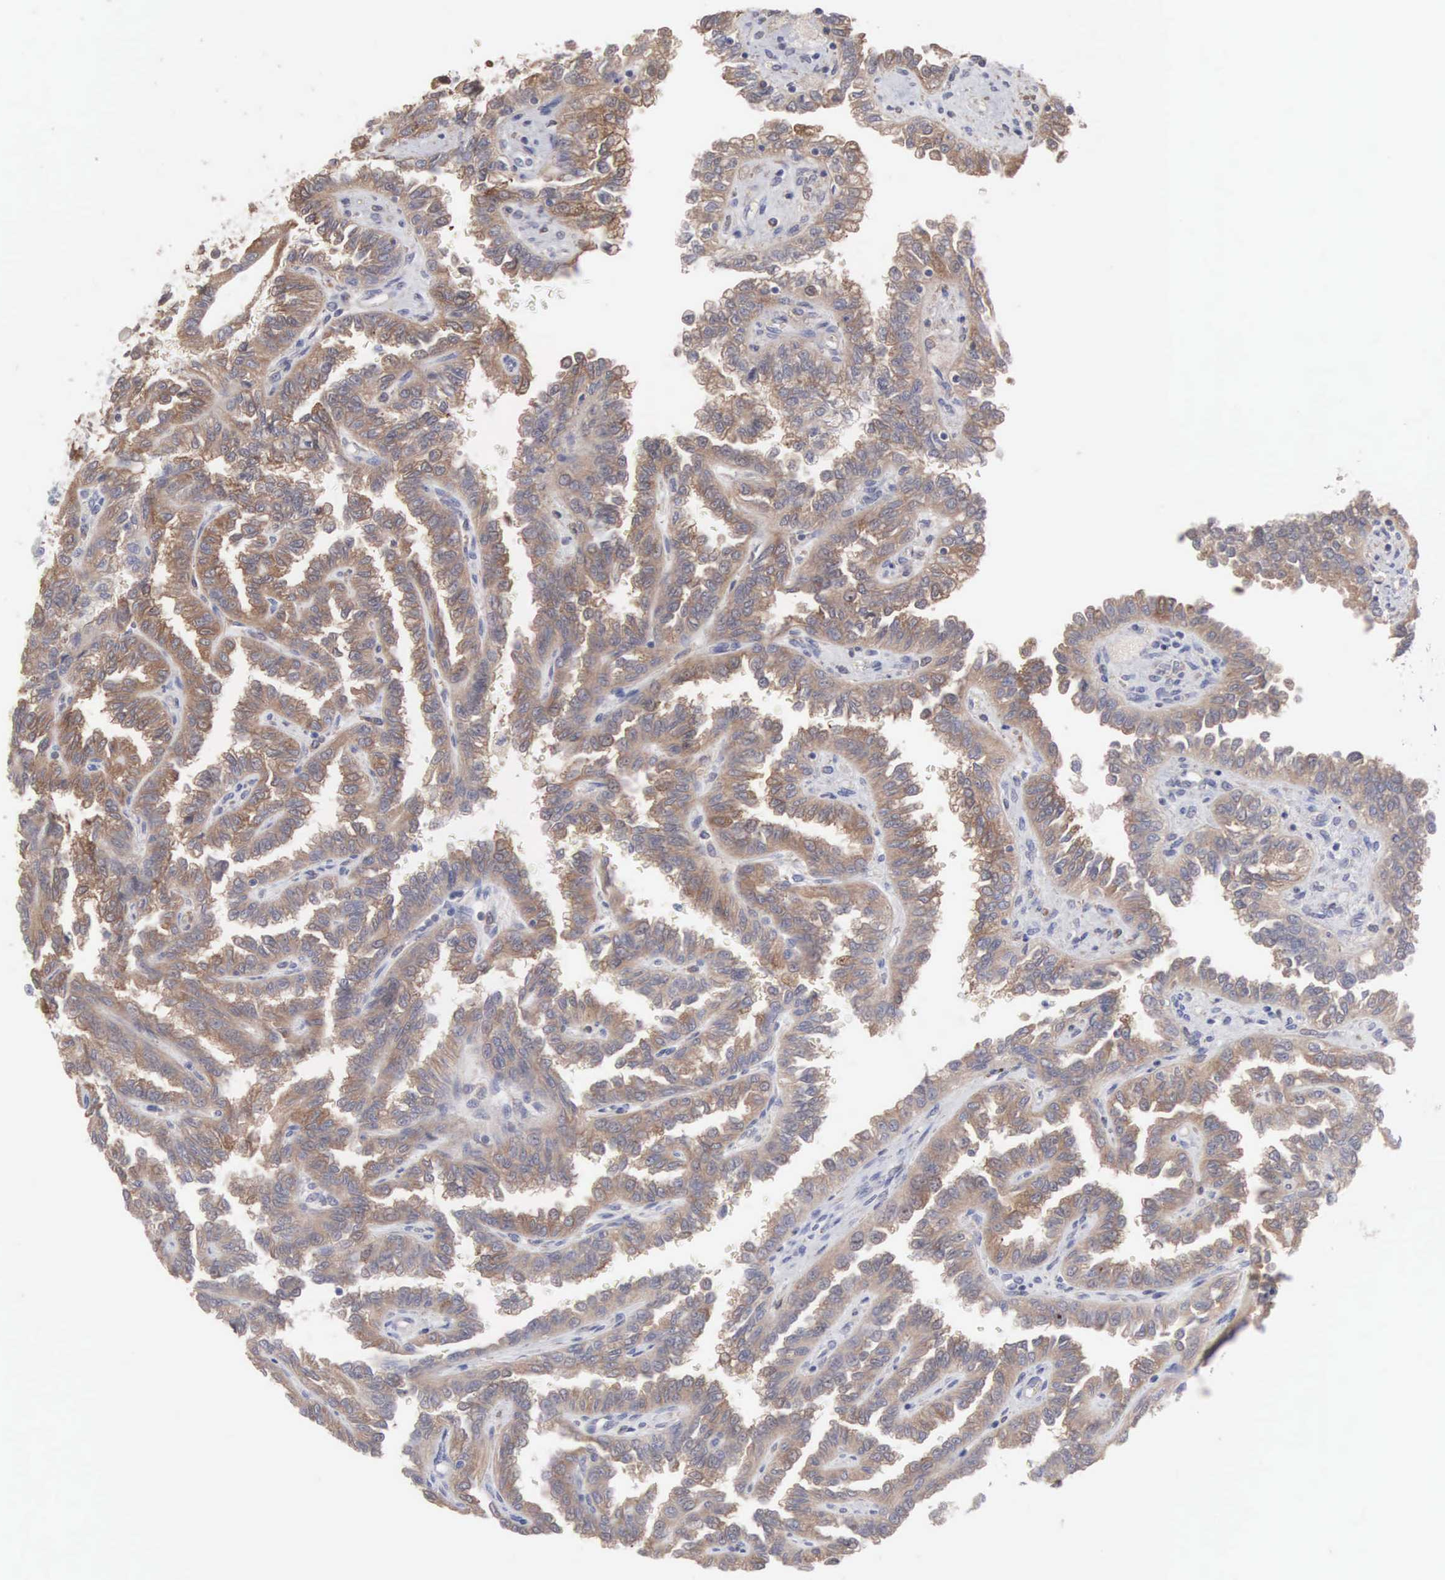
{"staining": {"intensity": "moderate", "quantity": ">75%", "location": "cytoplasmic/membranous"}, "tissue": "renal cancer", "cell_type": "Tumor cells", "image_type": "cancer", "snomed": [{"axis": "morphology", "description": "Inflammation, NOS"}, {"axis": "morphology", "description": "Adenocarcinoma, NOS"}, {"axis": "topography", "description": "Kidney"}], "caption": "Adenocarcinoma (renal) tissue exhibits moderate cytoplasmic/membranous expression in about >75% of tumor cells, visualized by immunohistochemistry.", "gene": "MTHFD1", "patient": {"sex": "male", "age": 68}}